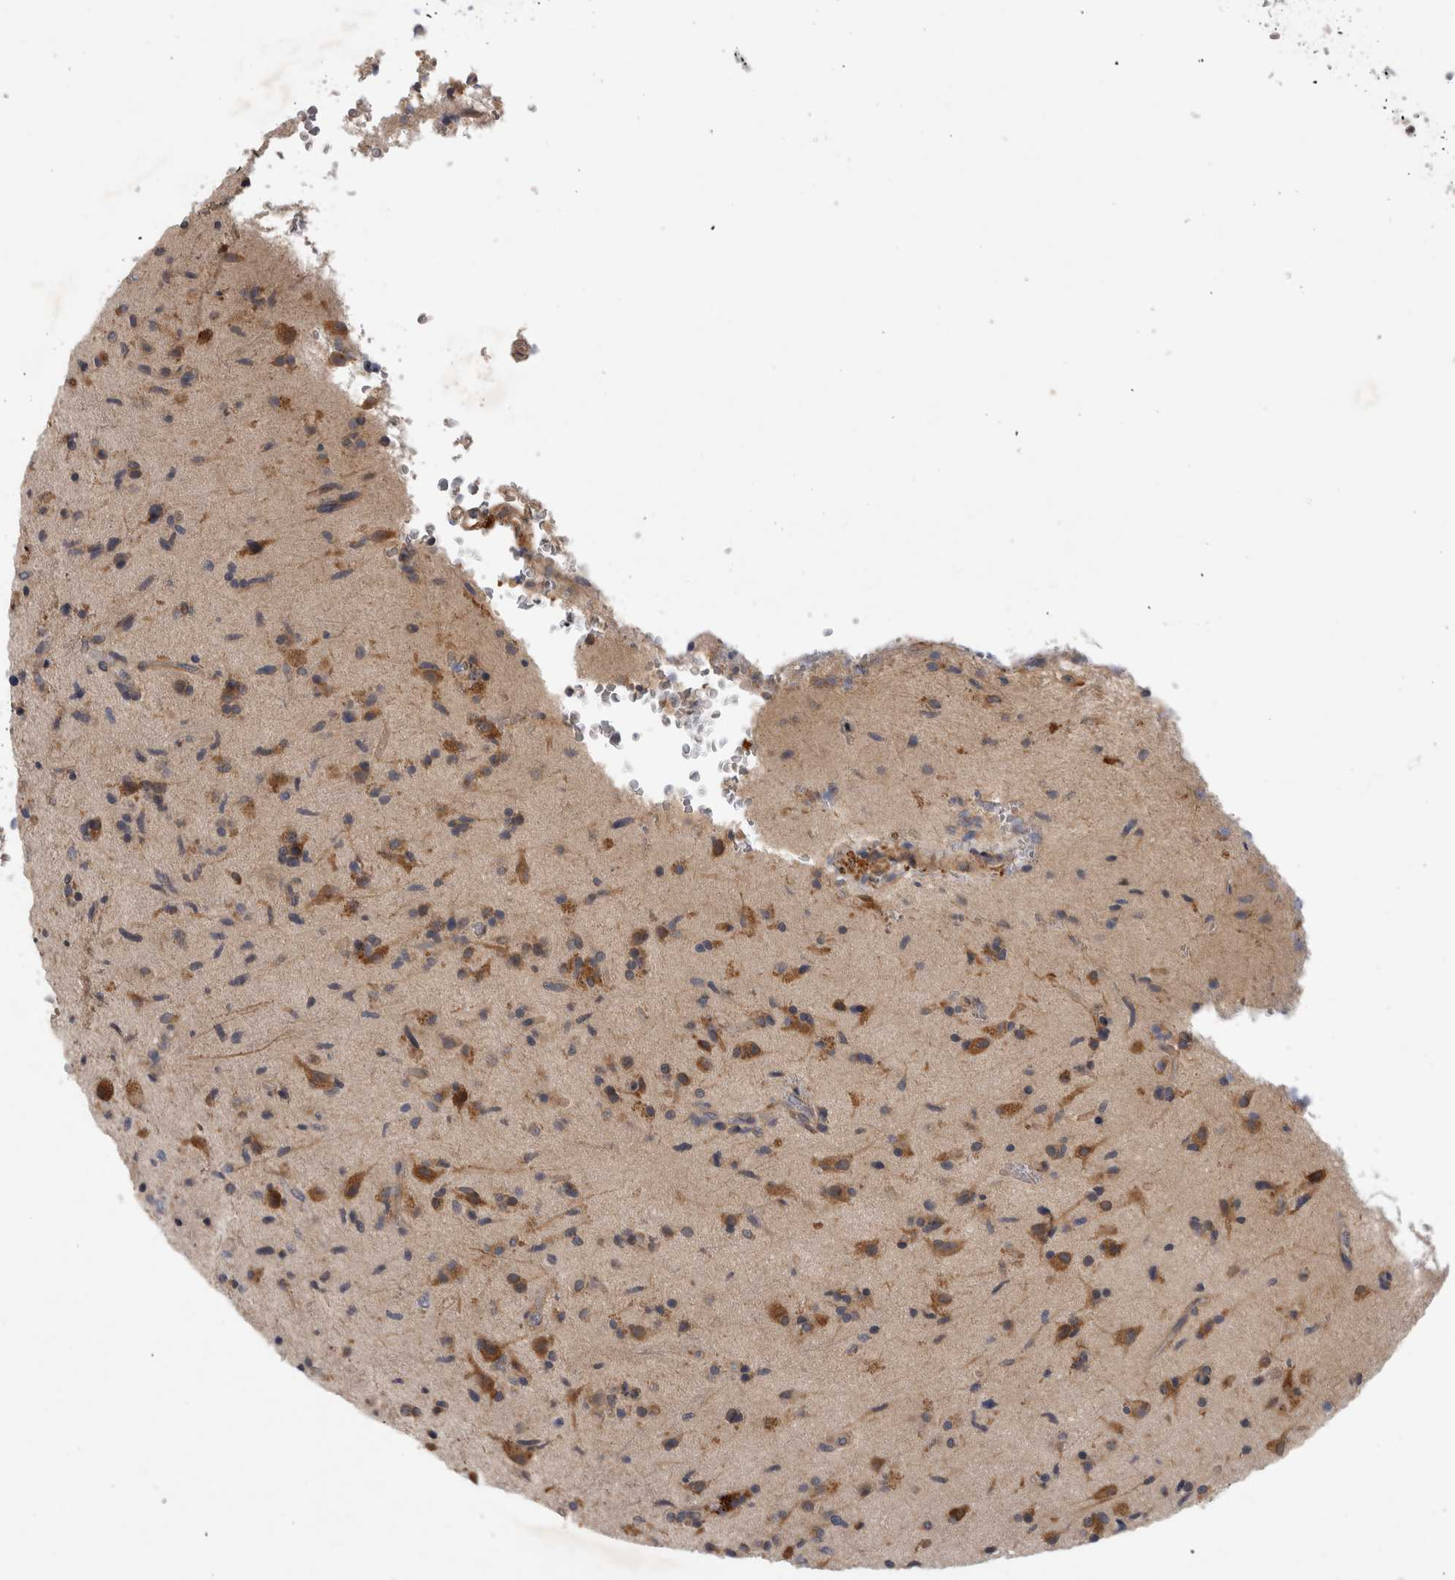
{"staining": {"intensity": "moderate", "quantity": "<25%", "location": "cytoplasmic/membranous"}, "tissue": "glioma", "cell_type": "Tumor cells", "image_type": "cancer", "snomed": [{"axis": "morphology", "description": "Glioma, malignant, High grade"}, {"axis": "topography", "description": "Brain"}], "caption": "High-magnification brightfield microscopy of high-grade glioma (malignant) stained with DAB (3,3'-diaminobenzidine) (brown) and counterstained with hematoxylin (blue). tumor cells exhibit moderate cytoplasmic/membranous staining is appreciated in approximately<25% of cells. (DAB IHC, brown staining for protein, blue staining for nuclei).", "gene": "ANKFY1", "patient": {"sex": "male", "age": 72}}